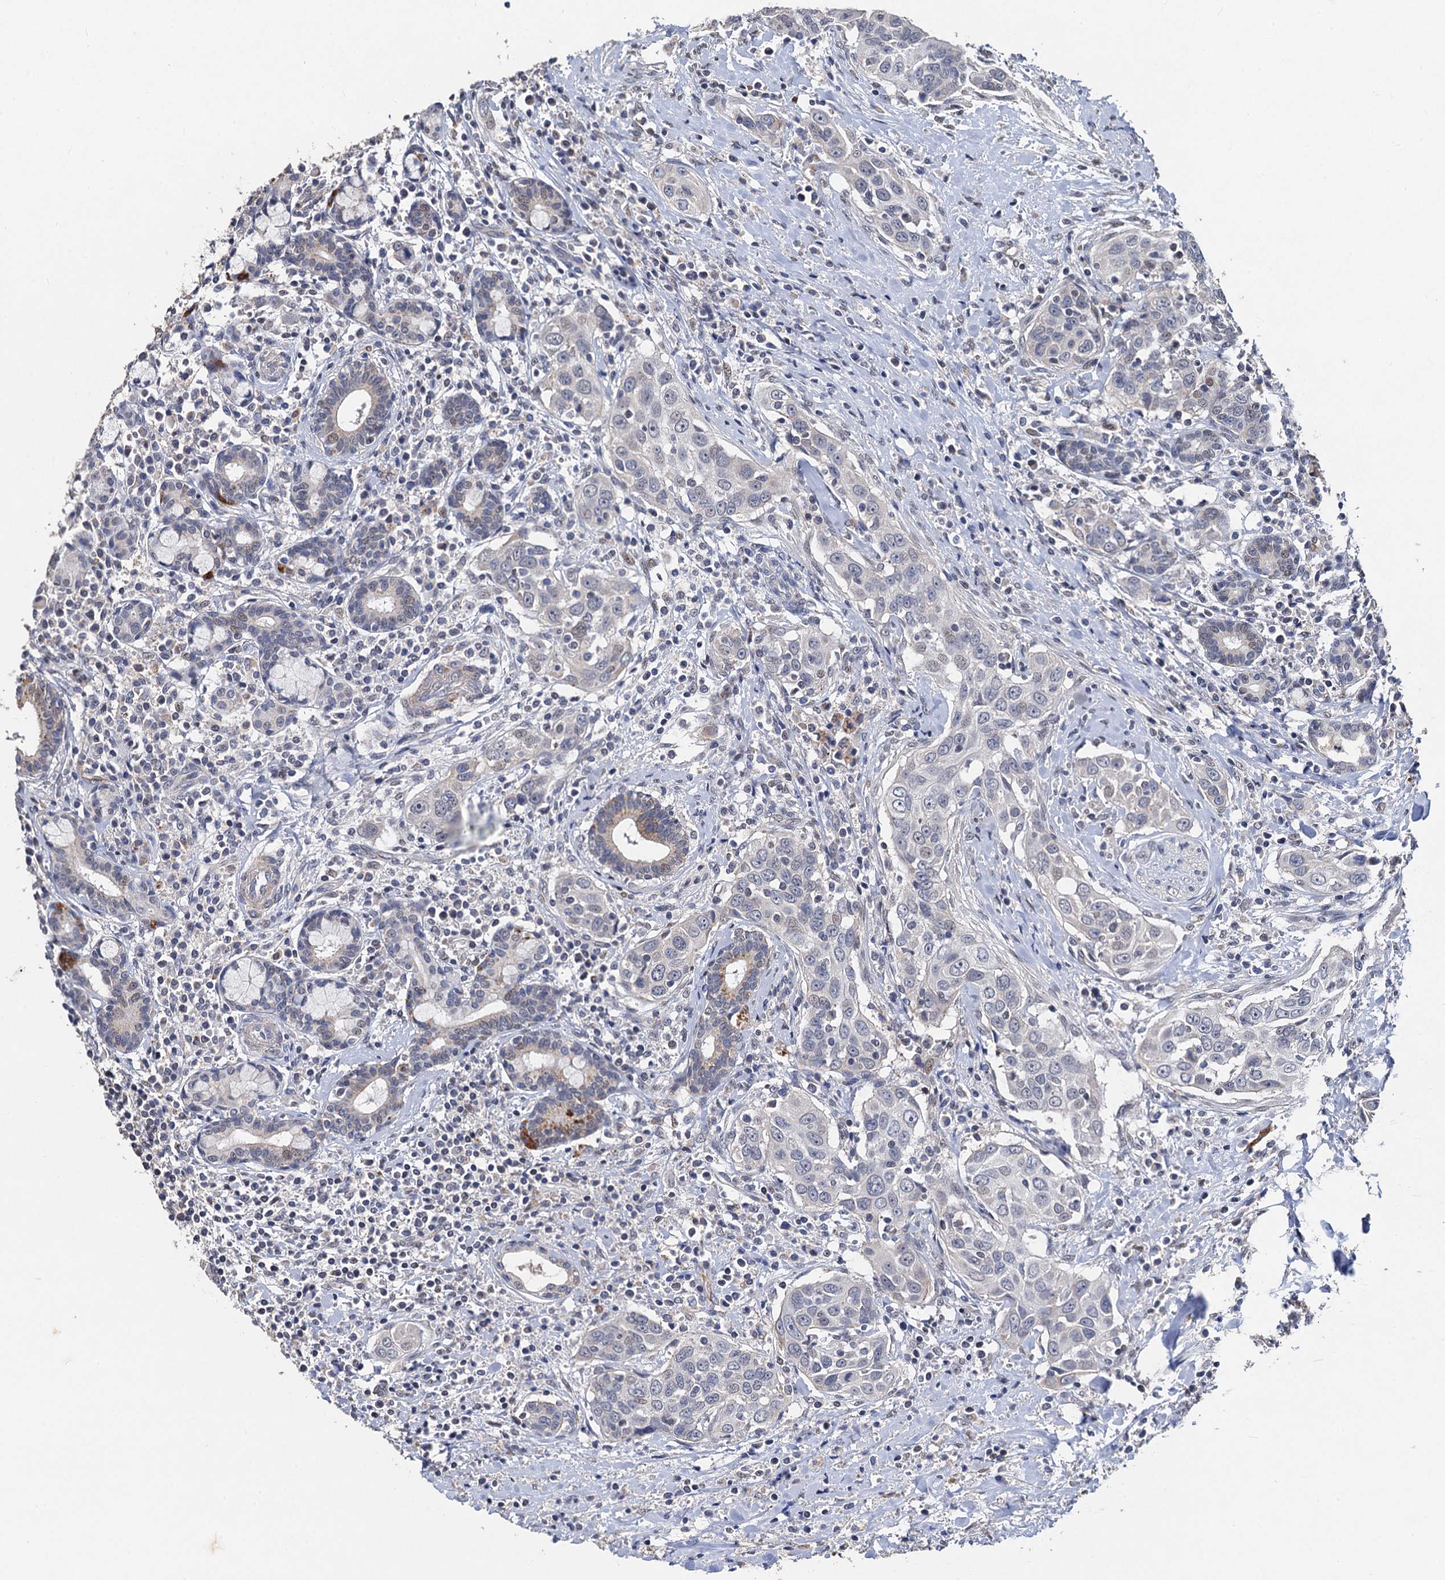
{"staining": {"intensity": "negative", "quantity": "none", "location": "none"}, "tissue": "head and neck cancer", "cell_type": "Tumor cells", "image_type": "cancer", "snomed": [{"axis": "morphology", "description": "Squamous cell carcinoma, NOS"}, {"axis": "topography", "description": "Oral tissue"}, {"axis": "topography", "description": "Head-Neck"}], "caption": "High power microscopy photomicrograph of an immunohistochemistry (IHC) histopathology image of squamous cell carcinoma (head and neck), revealing no significant expression in tumor cells.", "gene": "PPTC7", "patient": {"sex": "female", "age": 50}}